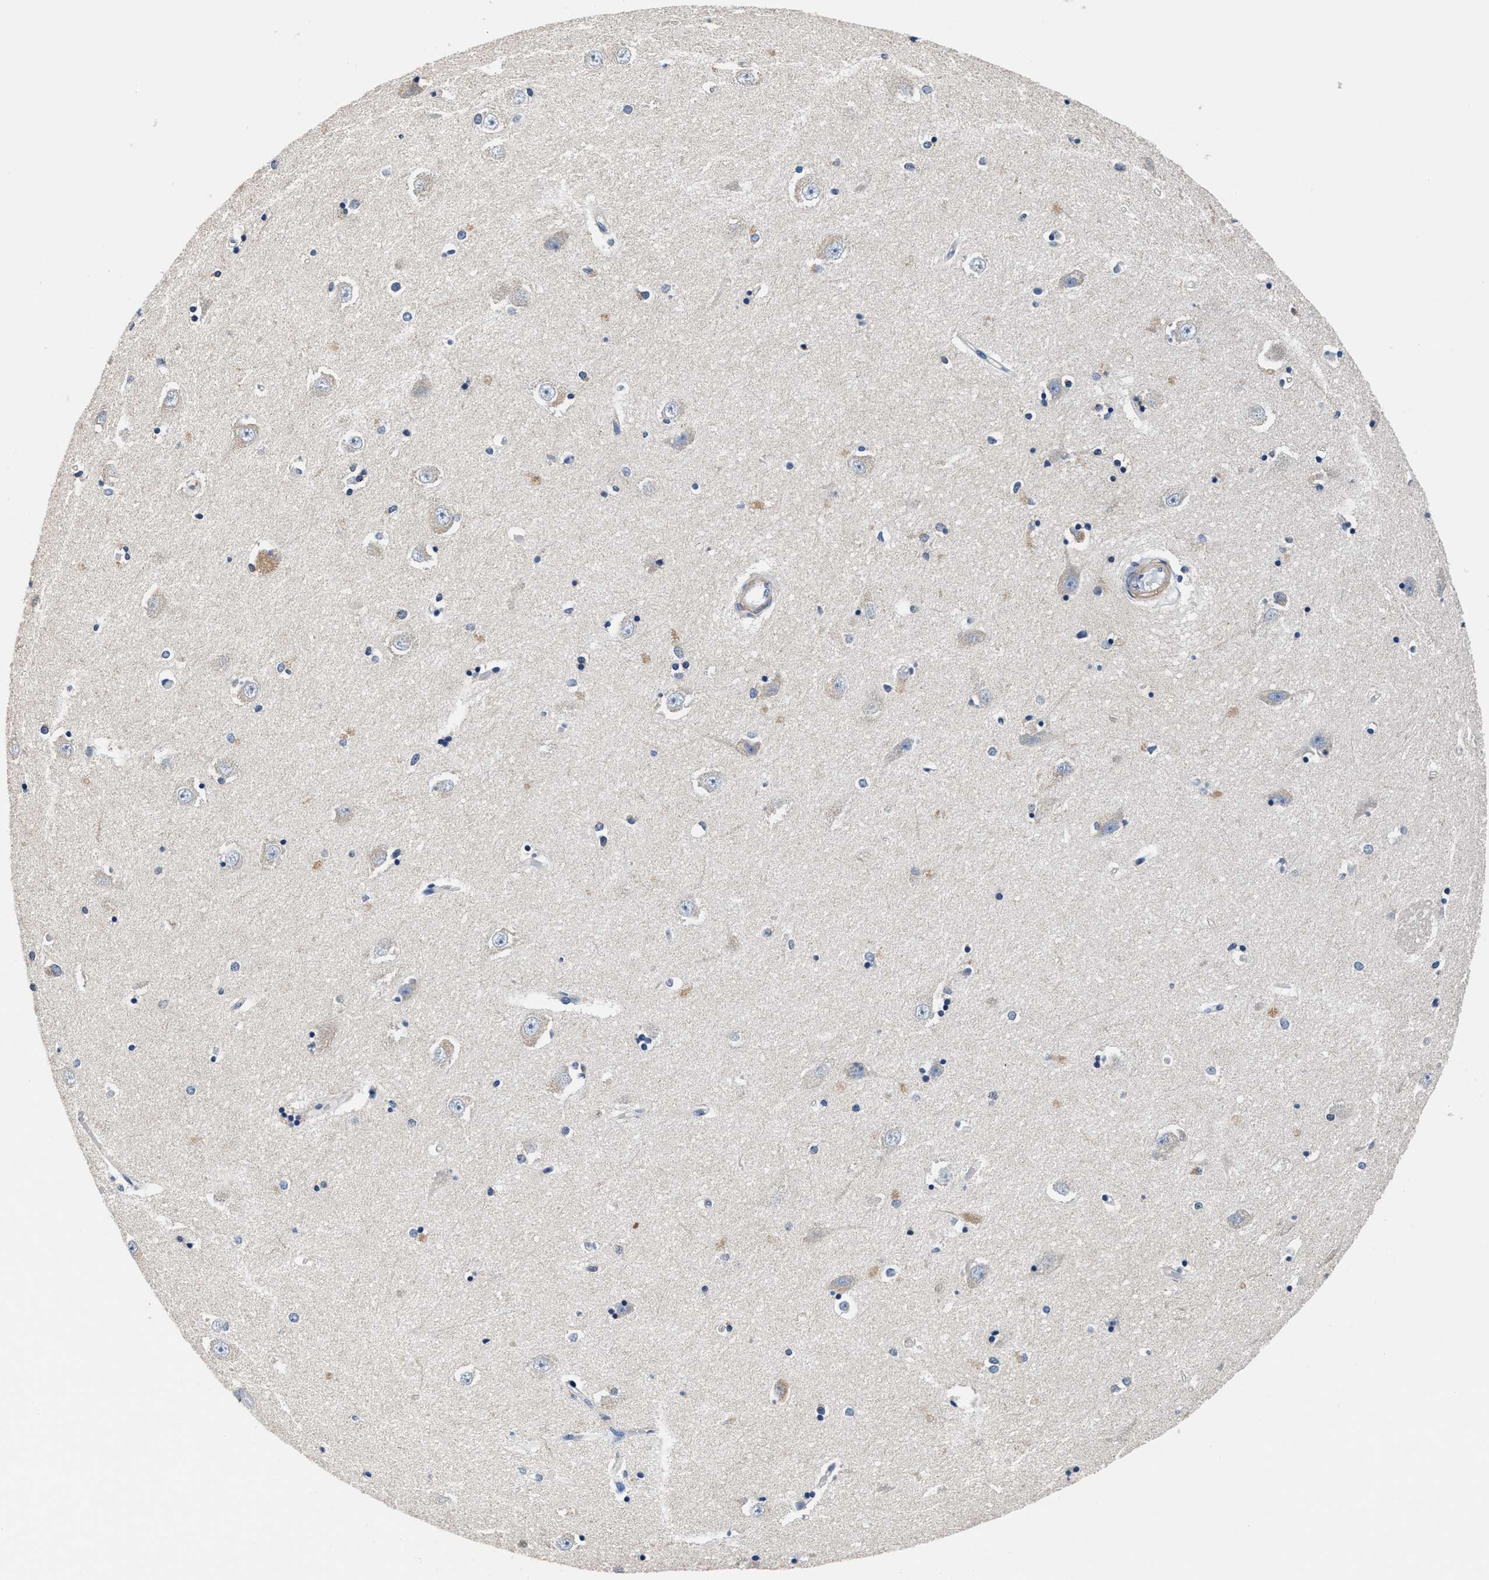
{"staining": {"intensity": "negative", "quantity": "none", "location": "none"}, "tissue": "hippocampus", "cell_type": "Glial cells", "image_type": "normal", "snomed": [{"axis": "morphology", "description": "Normal tissue, NOS"}, {"axis": "topography", "description": "Hippocampus"}], "caption": "An IHC histopathology image of benign hippocampus is shown. There is no staining in glial cells of hippocampus.", "gene": "MYH3", "patient": {"sex": "male", "age": 45}}